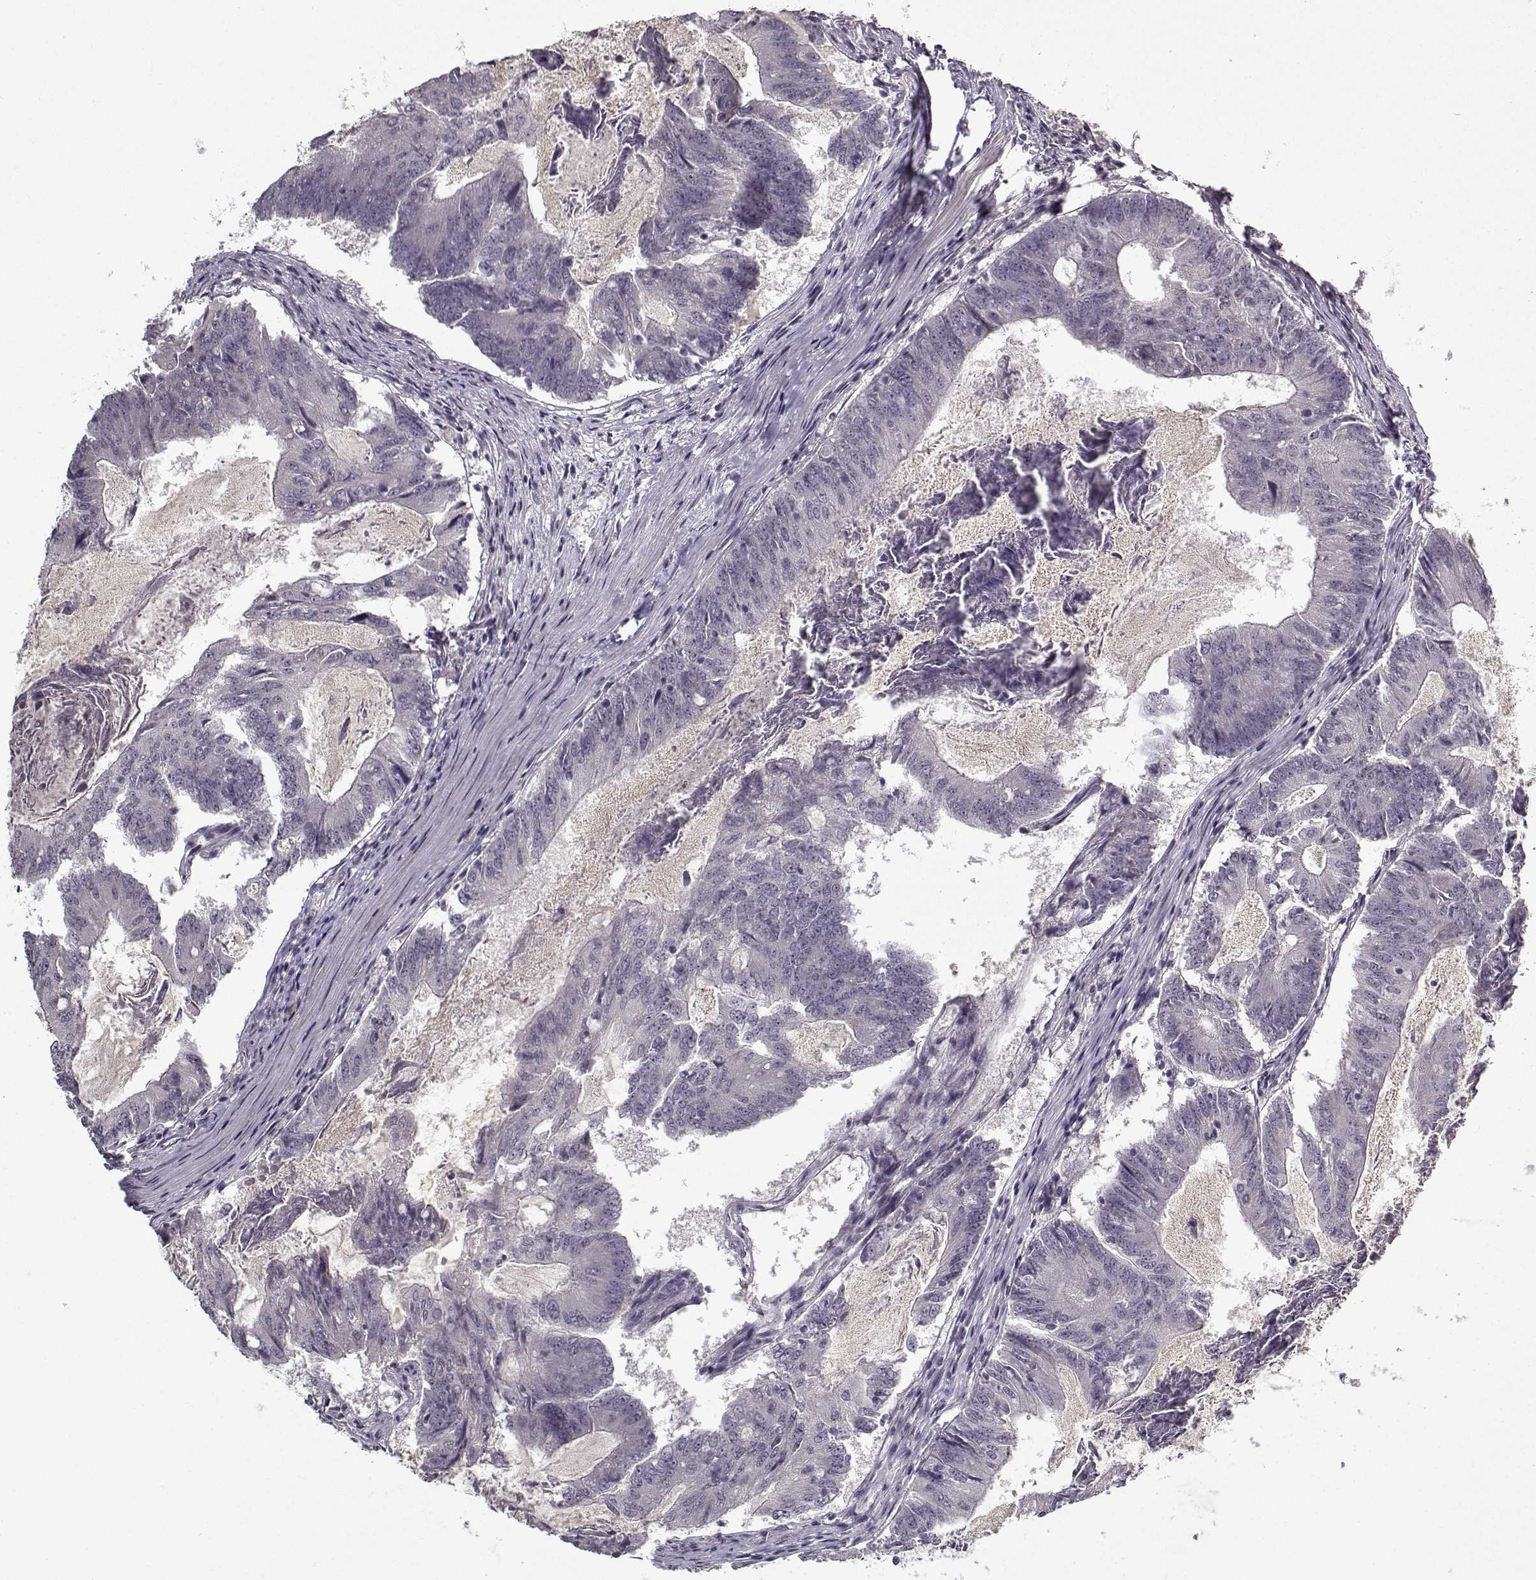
{"staining": {"intensity": "negative", "quantity": "none", "location": "none"}, "tissue": "colorectal cancer", "cell_type": "Tumor cells", "image_type": "cancer", "snomed": [{"axis": "morphology", "description": "Adenocarcinoma, NOS"}, {"axis": "topography", "description": "Colon"}], "caption": "DAB (3,3'-diaminobenzidine) immunohistochemical staining of colorectal cancer exhibits no significant positivity in tumor cells.", "gene": "LAMA2", "patient": {"sex": "female", "age": 70}}